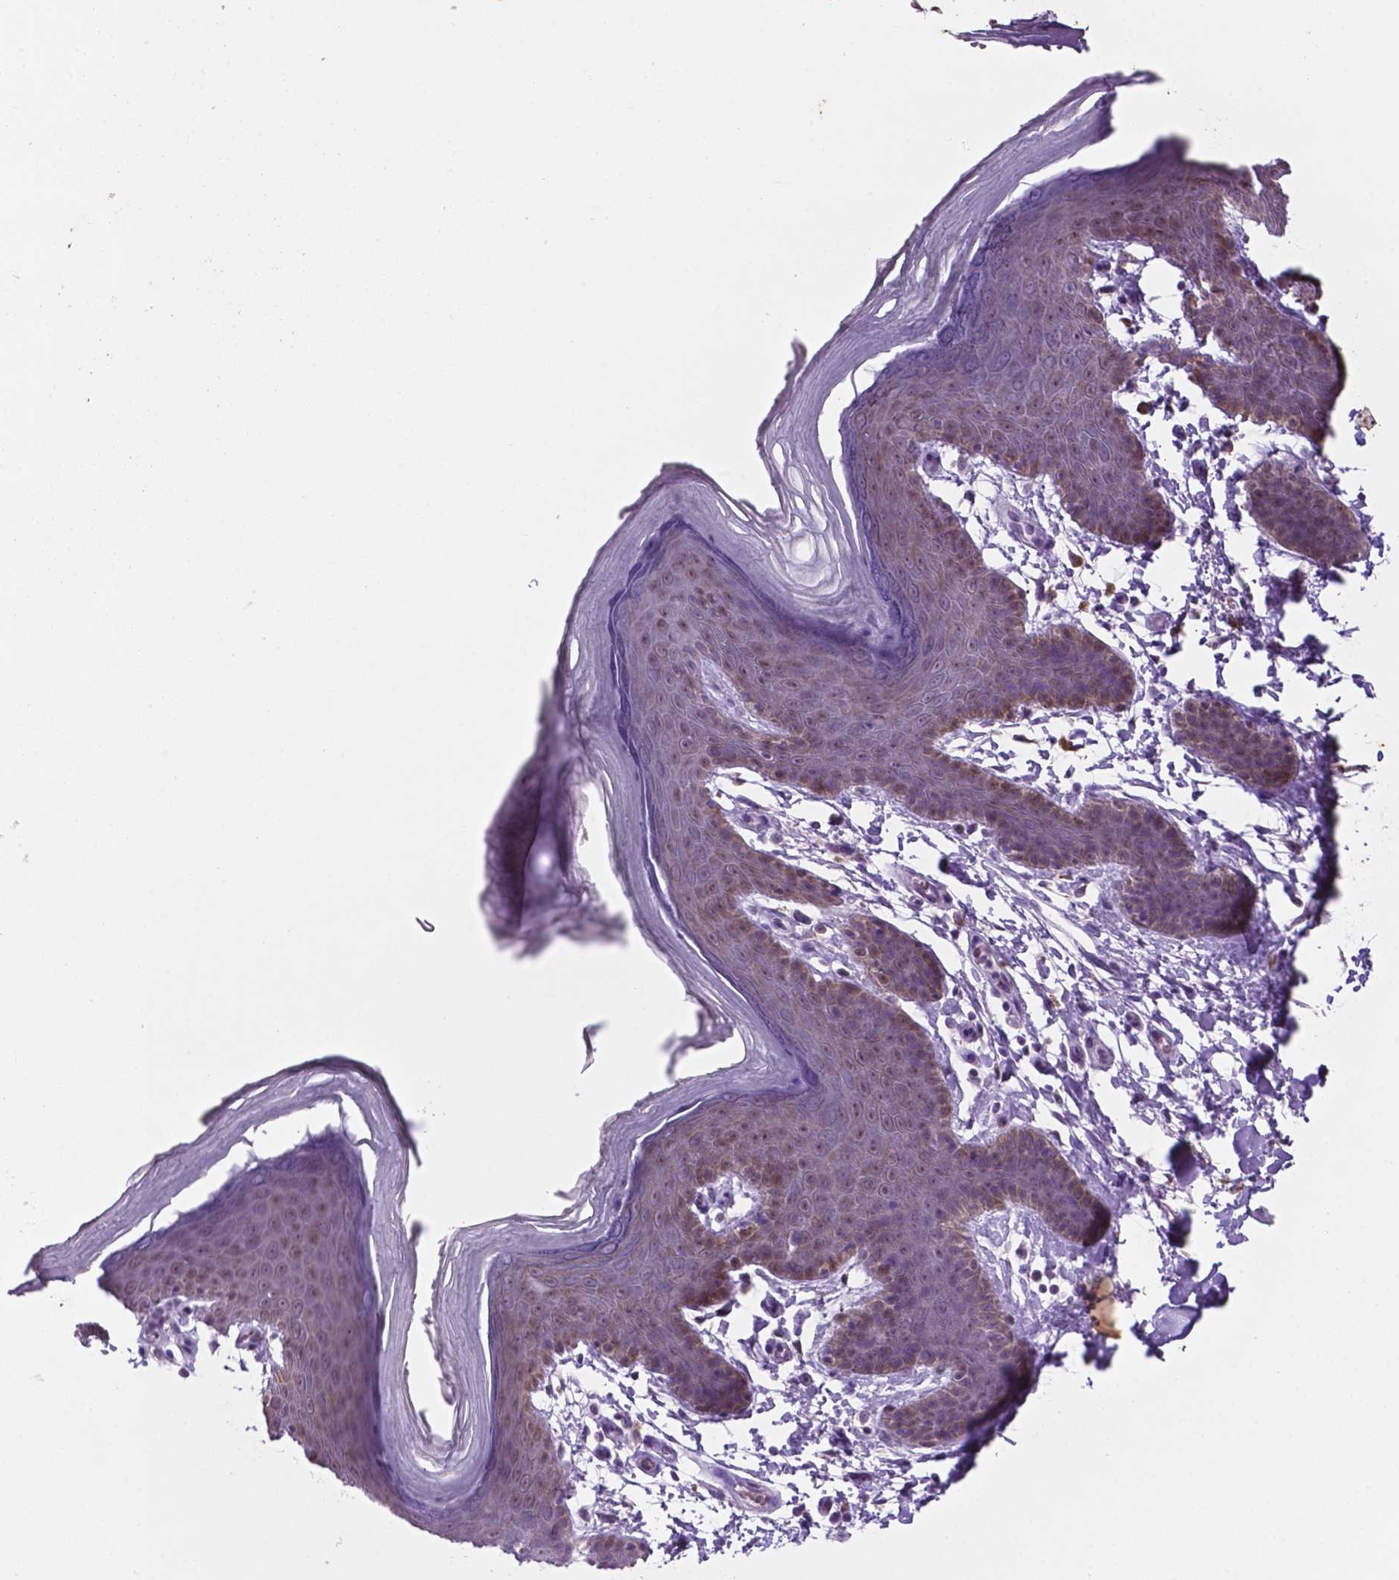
{"staining": {"intensity": "moderate", "quantity": "<25%", "location": "nuclear"}, "tissue": "skin", "cell_type": "Epidermal cells", "image_type": "normal", "snomed": [{"axis": "morphology", "description": "Normal tissue, NOS"}, {"axis": "topography", "description": "Anal"}], "caption": "Brown immunohistochemical staining in unremarkable skin exhibits moderate nuclear positivity in approximately <25% of epidermal cells.", "gene": "C18orf21", "patient": {"sex": "male", "age": 53}}